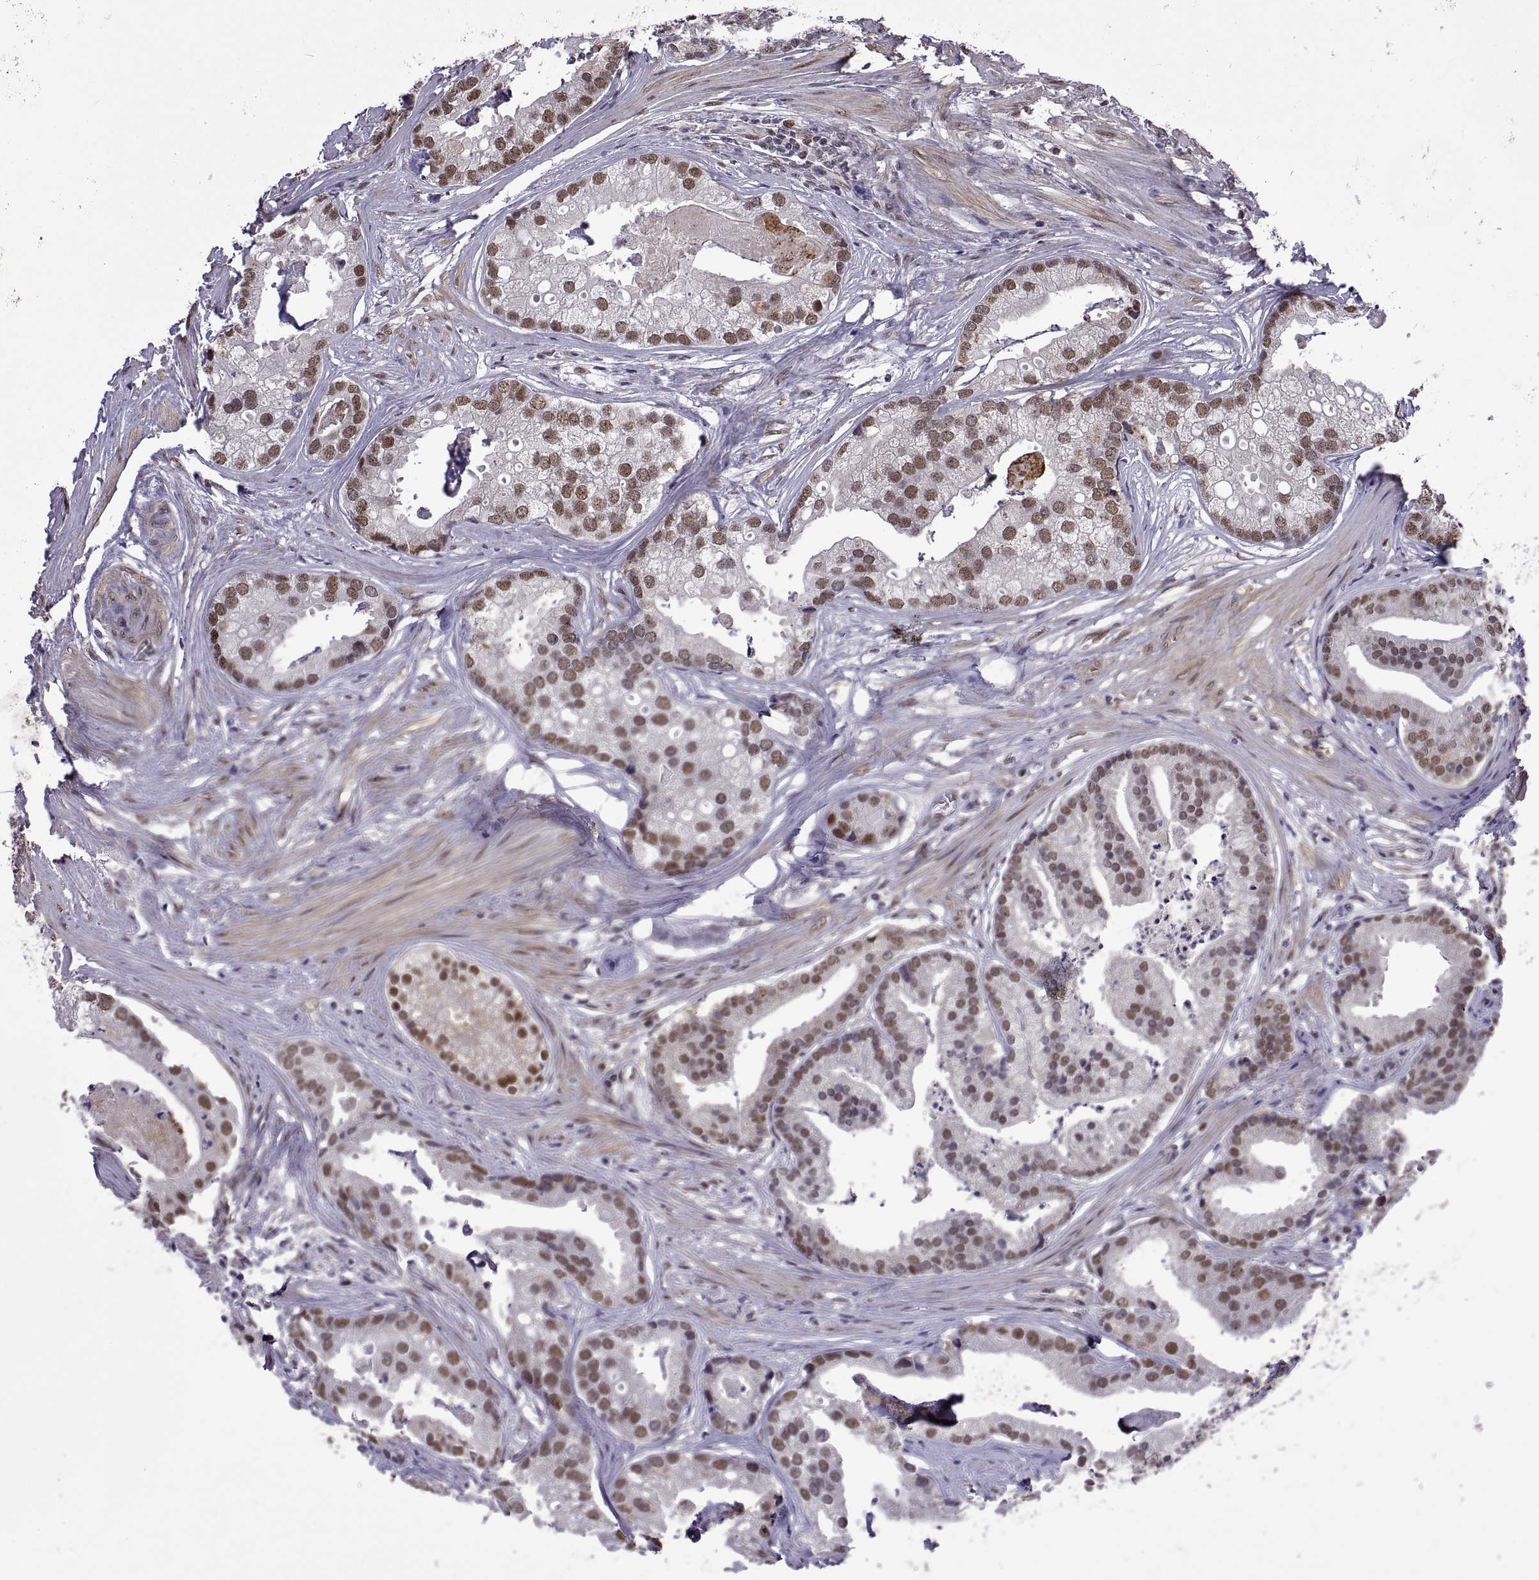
{"staining": {"intensity": "moderate", "quantity": ">75%", "location": "nuclear"}, "tissue": "prostate cancer", "cell_type": "Tumor cells", "image_type": "cancer", "snomed": [{"axis": "morphology", "description": "Adenocarcinoma, NOS"}, {"axis": "topography", "description": "Prostate and seminal vesicle, NOS"}, {"axis": "topography", "description": "Prostate"}], "caption": "A histopathology image of human adenocarcinoma (prostate) stained for a protein displays moderate nuclear brown staining in tumor cells.", "gene": "NR4A1", "patient": {"sex": "male", "age": 44}}